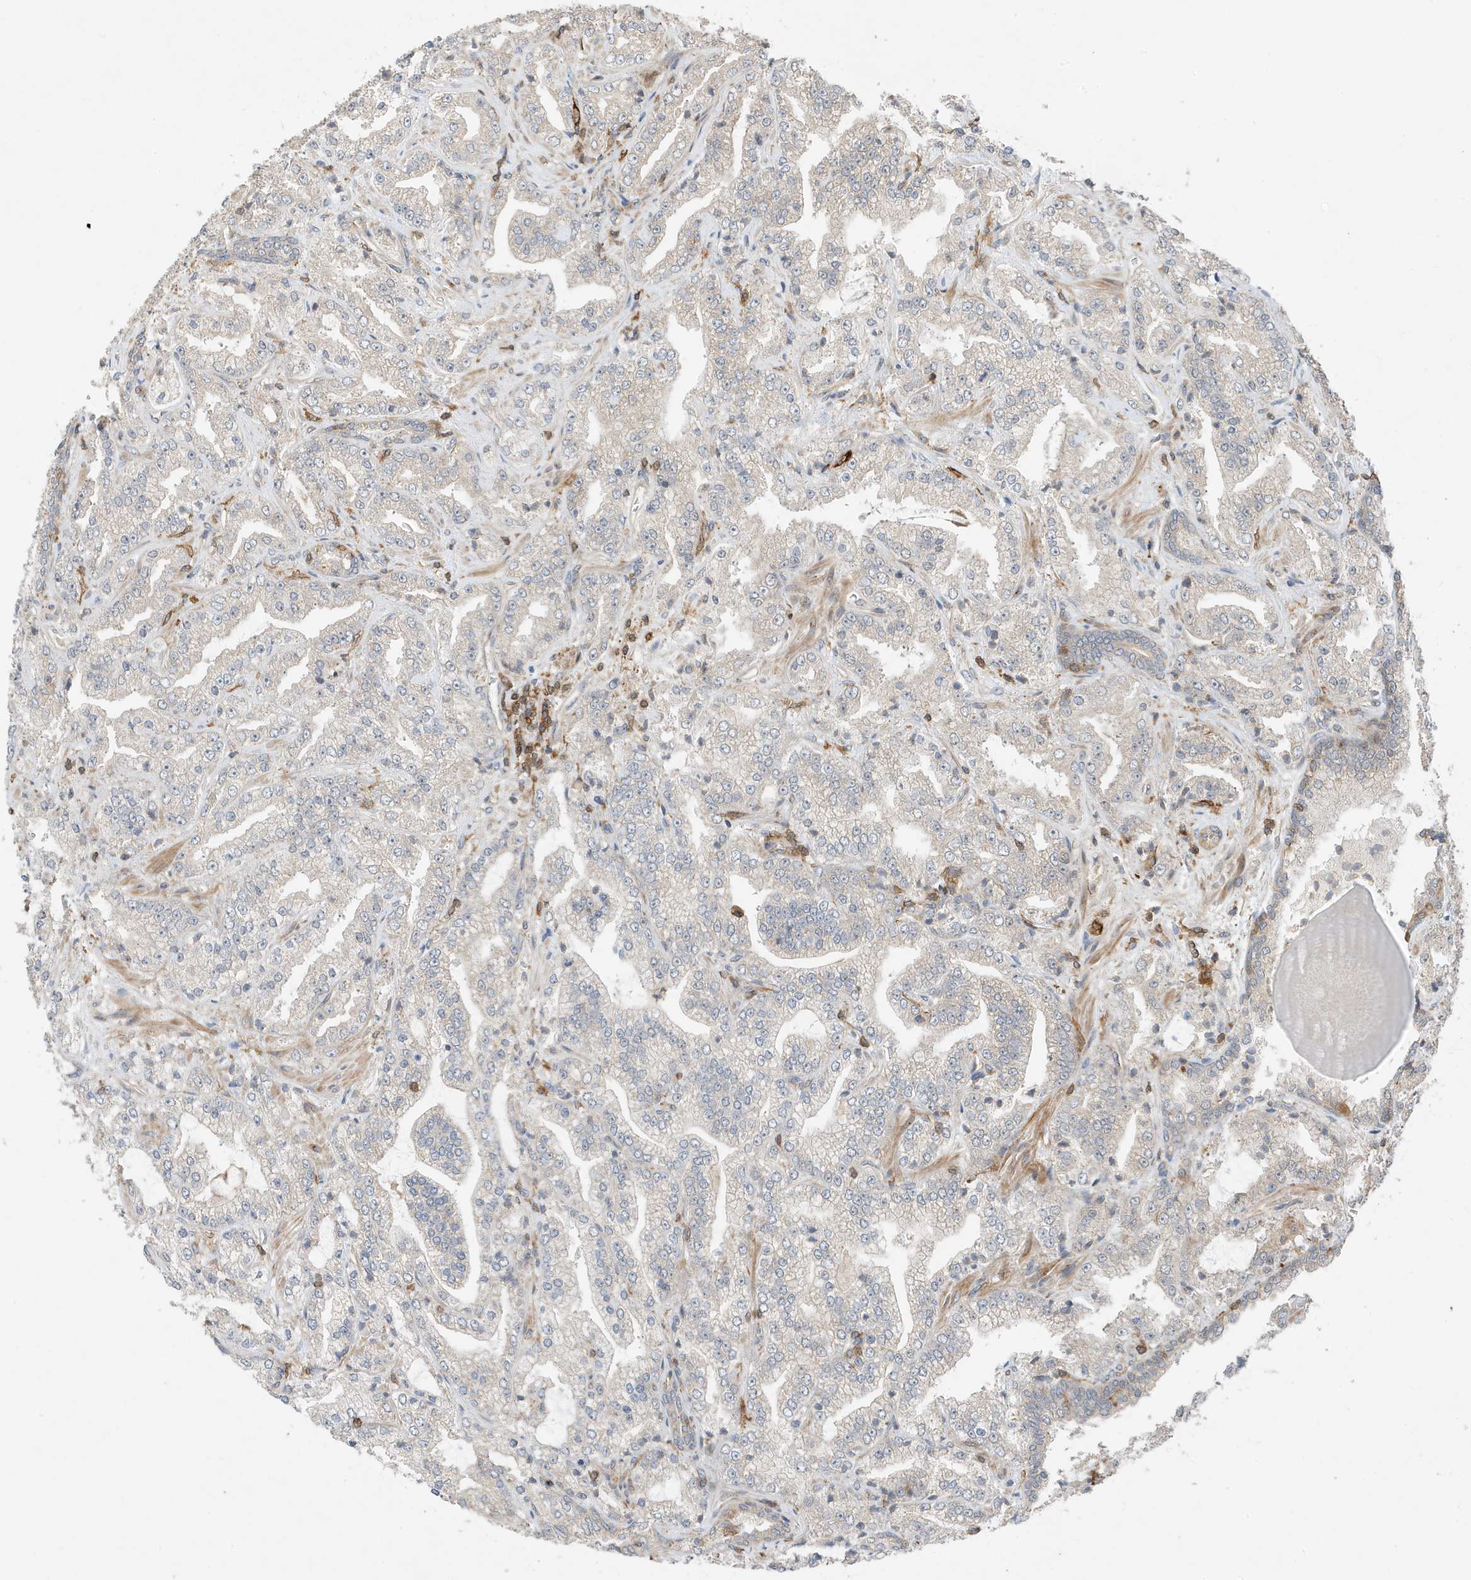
{"staining": {"intensity": "negative", "quantity": "none", "location": "none"}, "tissue": "prostate cancer", "cell_type": "Tumor cells", "image_type": "cancer", "snomed": [{"axis": "morphology", "description": "Adenocarcinoma, High grade"}, {"axis": "topography", "description": "Prostate"}], "caption": "The histopathology image demonstrates no significant expression in tumor cells of prostate cancer.", "gene": "TATDN3", "patient": {"sex": "male", "age": 64}}